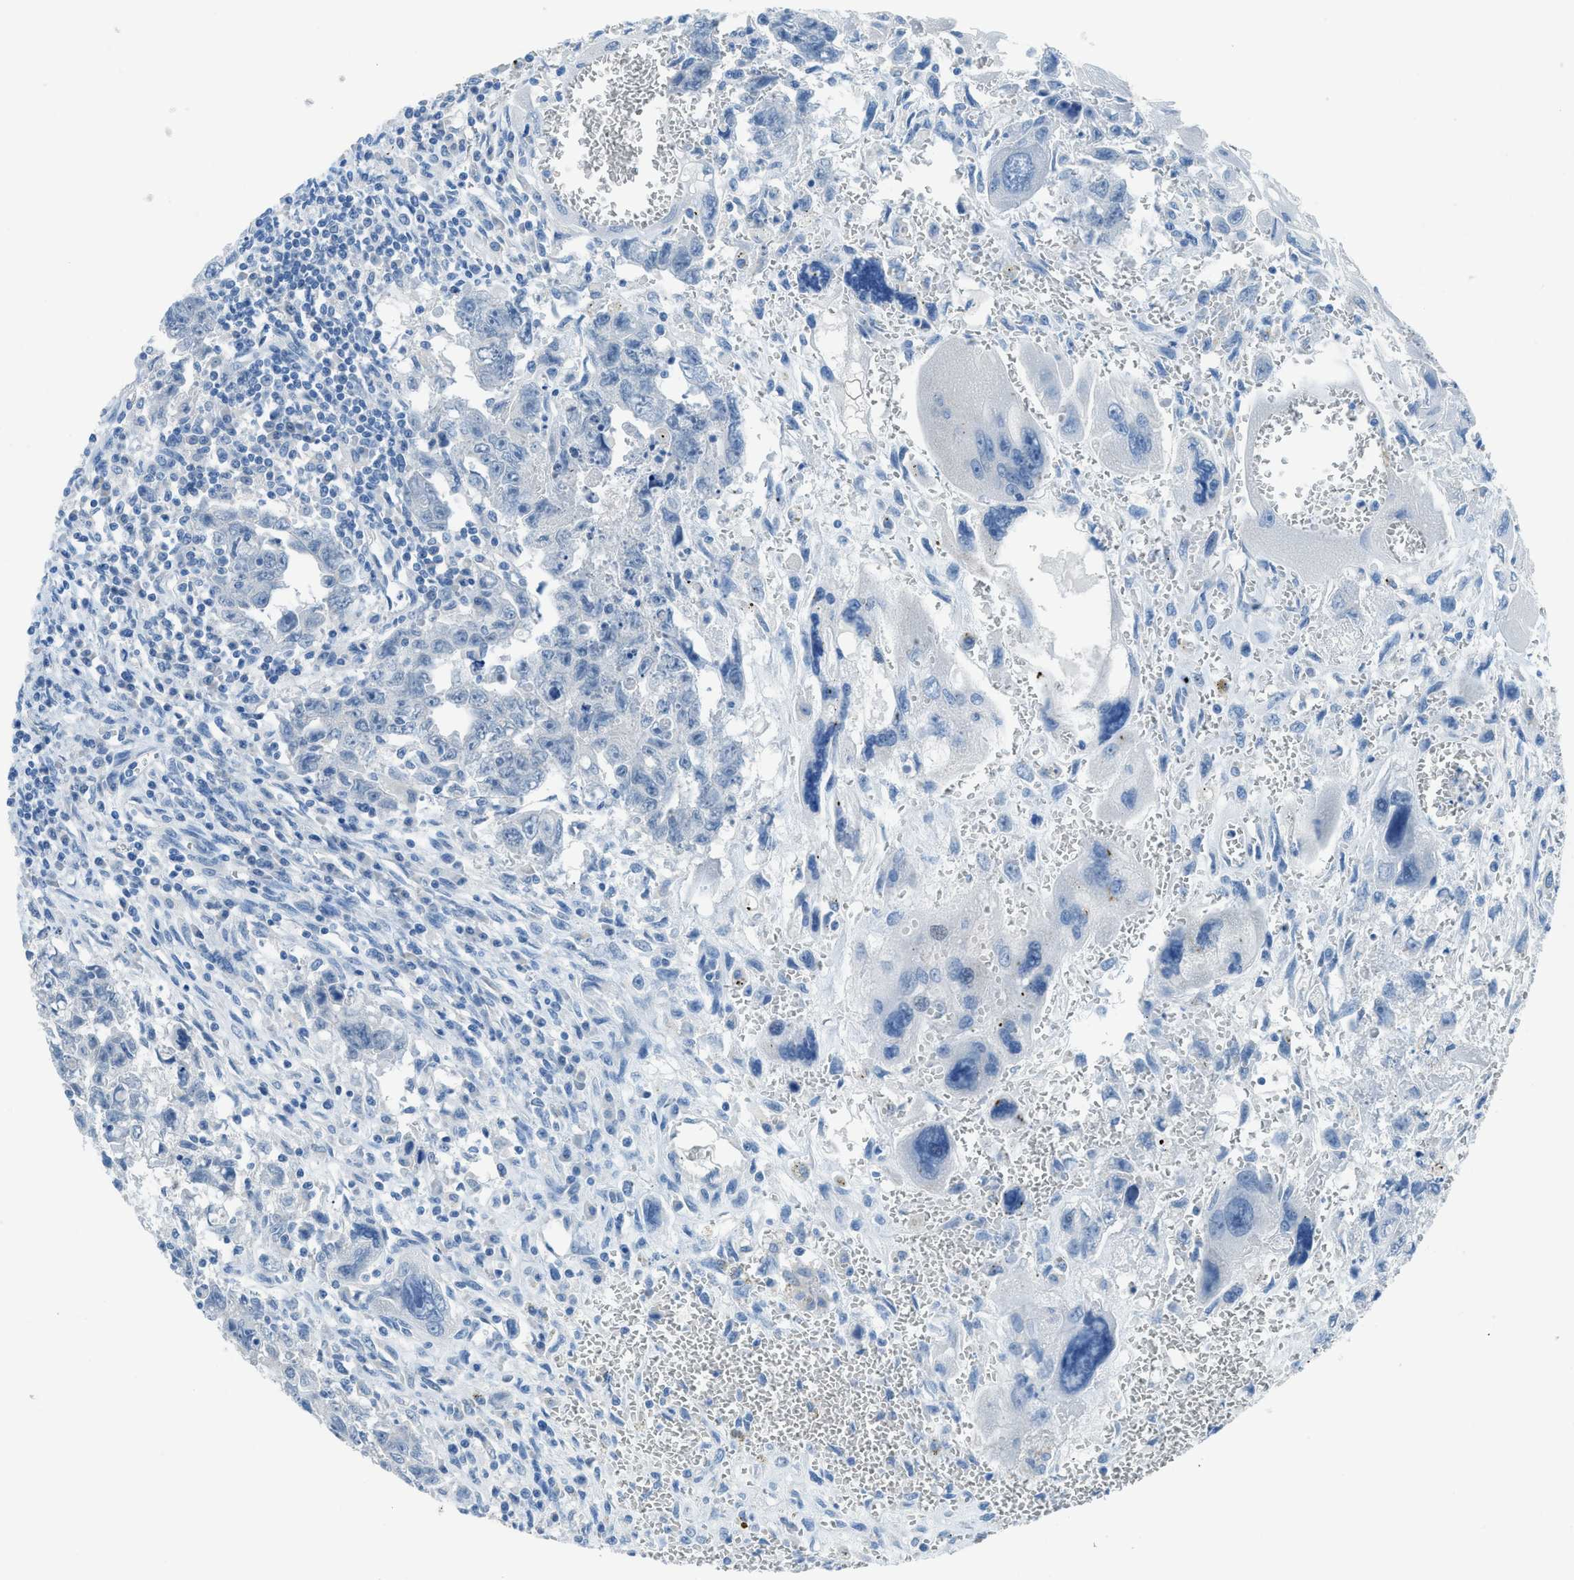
{"staining": {"intensity": "negative", "quantity": "none", "location": "none"}, "tissue": "testis cancer", "cell_type": "Tumor cells", "image_type": "cancer", "snomed": [{"axis": "morphology", "description": "Carcinoma, Embryonal, NOS"}, {"axis": "topography", "description": "Testis"}], "caption": "Immunohistochemistry image of human testis embryonal carcinoma stained for a protein (brown), which exhibits no positivity in tumor cells. Brightfield microscopy of immunohistochemistry stained with DAB (brown) and hematoxylin (blue), captured at high magnification.", "gene": "ACAN", "patient": {"sex": "male", "age": 28}}